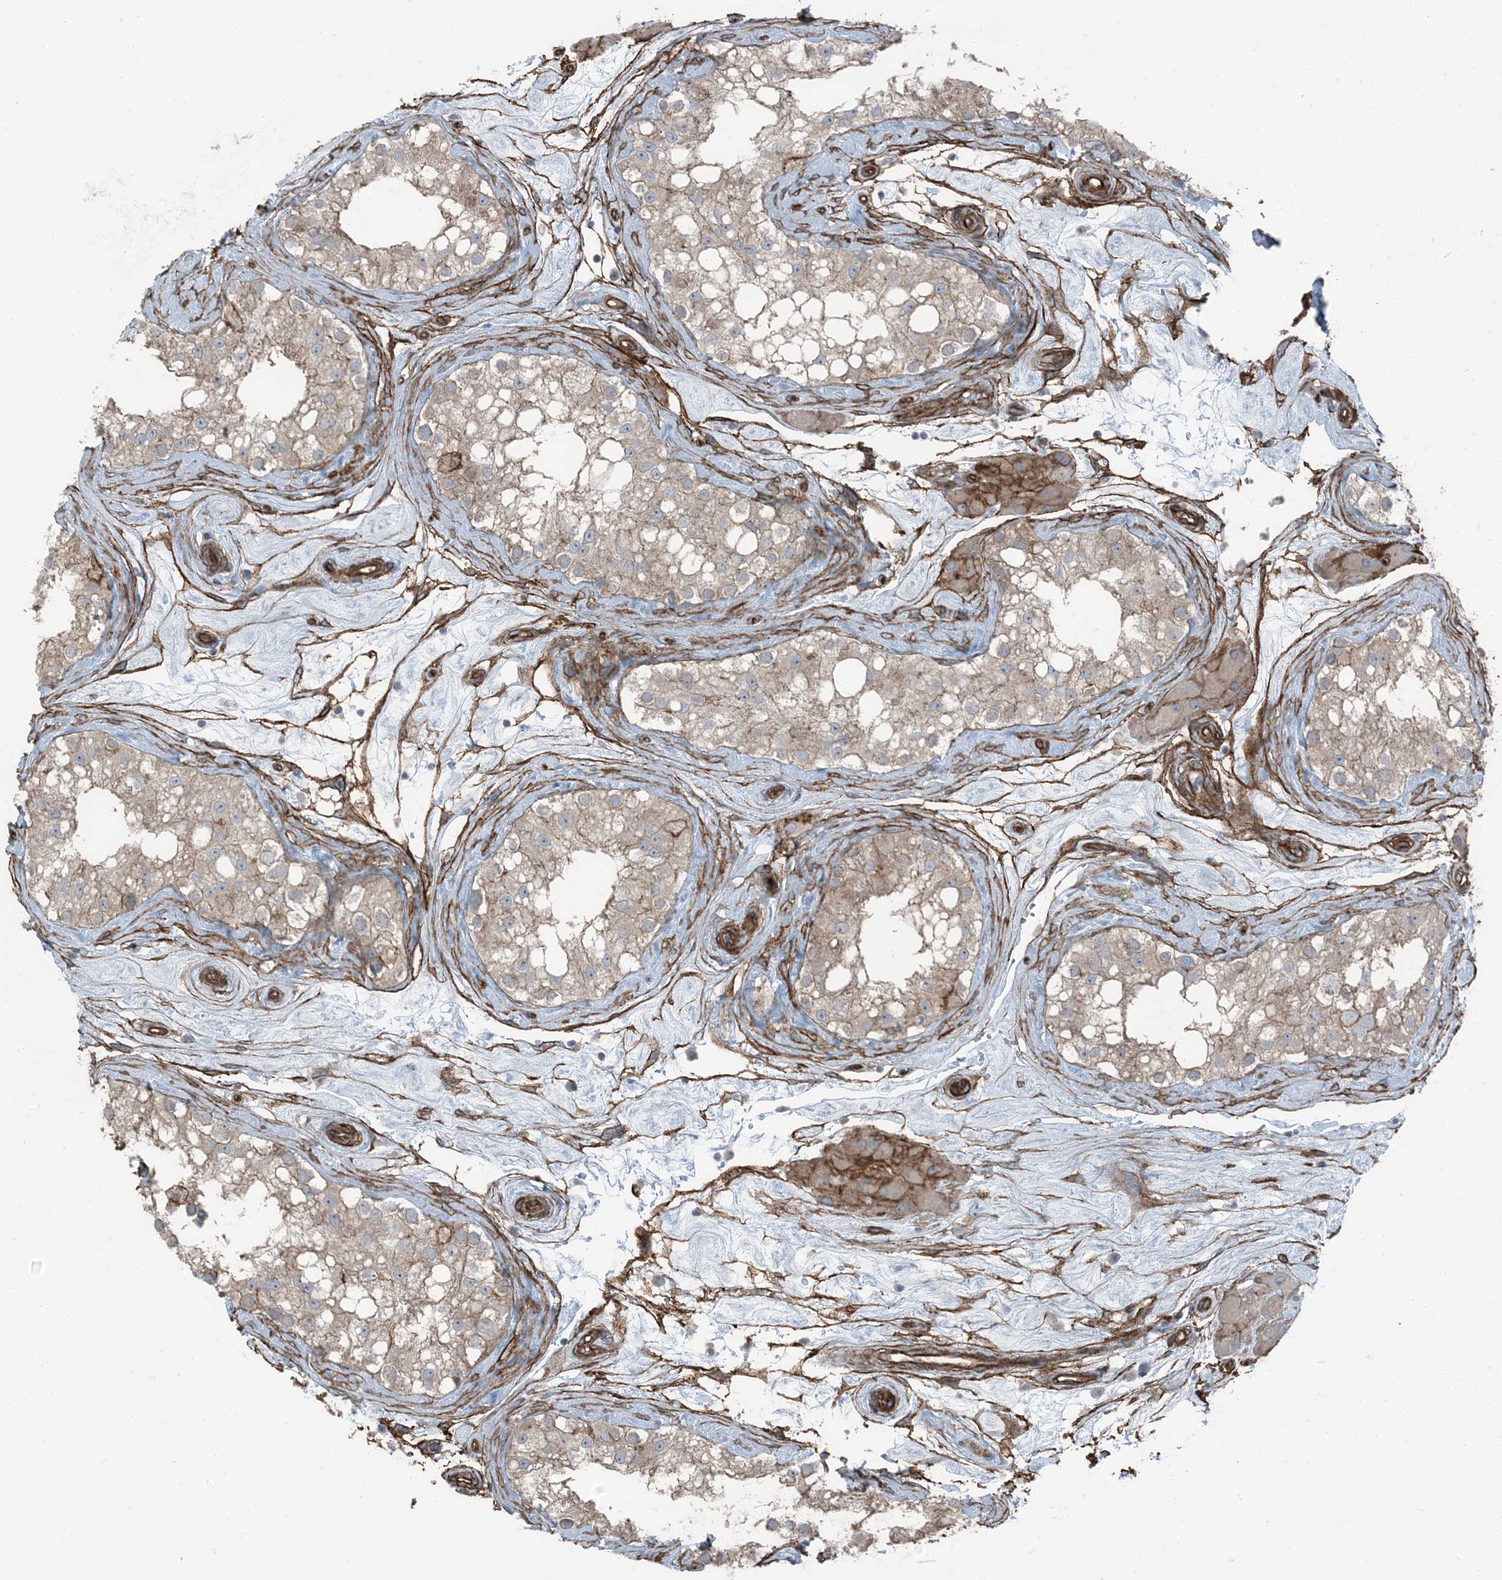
{"staining": {"intensity": "moderate", "quantity": "25%-75%", "location": "cytoplasmic/membranous"}, "tissue": "testis", "cell_type": "Cells in seminiferous ducts", "image_type": "normal", "snomed": [{"axis": "morphology", "description": "Normal tissue, NOS"}, {"axis": "topography", "description": "Testis"}], "caption": "Approximately 25%-75% of cells in seminiferous ducts in unremarkable human testis demonstrate moderate cytoplasmic/membranous protein expression as visualized by brown immunohistochemical staining.", "gene": "ZFP90", "patient": {"sex": "male", "age": 84}}